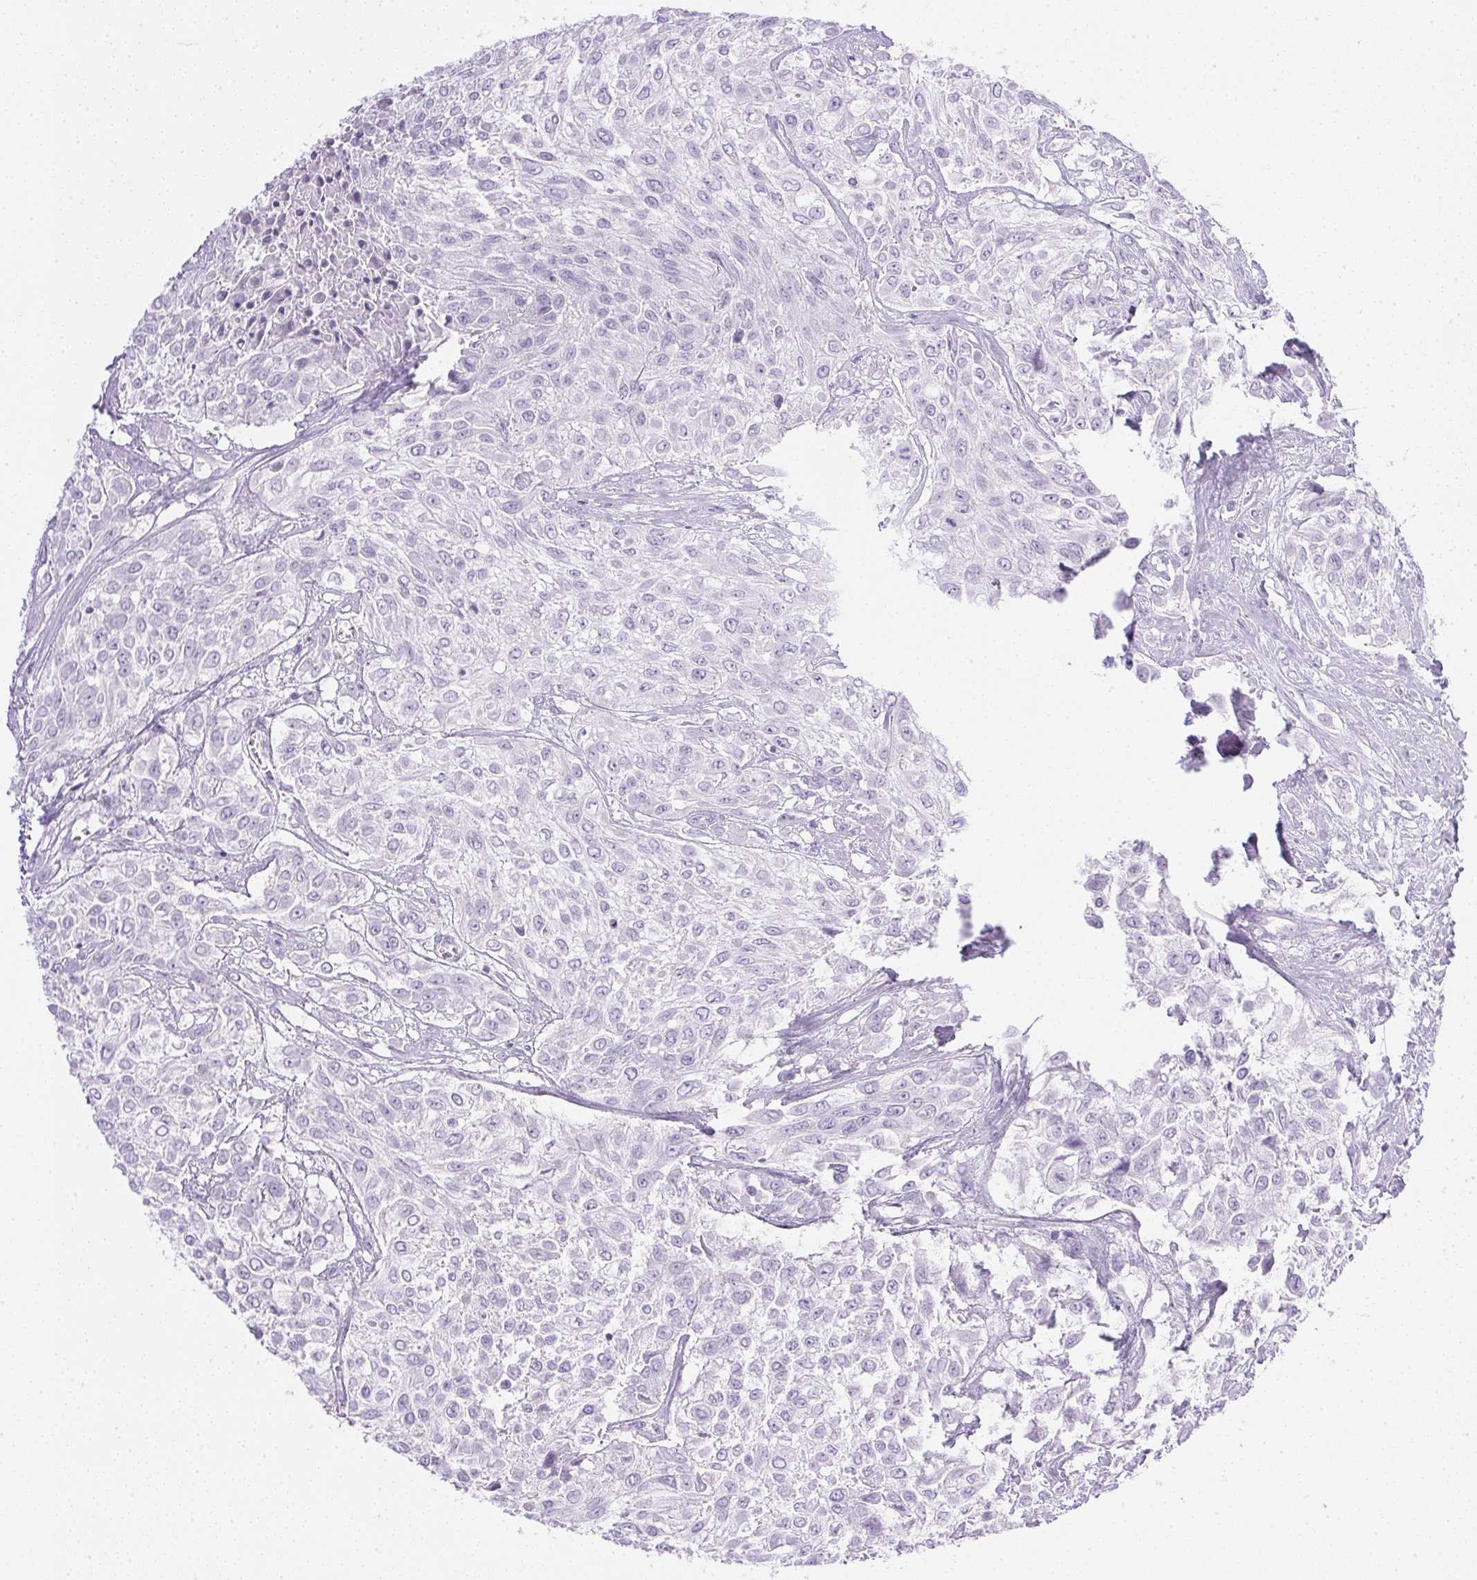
{"staining": {"intensity": "negative", "quantity": "none", "location": "none"}, "tissue": "urothelial cancer", "cell_type": "Tumor cells", "image_type": "cancer", "snomed": [{"axis": "morphology", "description": "Urothelial carcinoma, High grade"}, {"axis": "topography", "description": "Urinary bladder"}], "caption": "This is a histopathology image of immunohistochemistry (IHC) staining of urothelial carcinoma (high-grade), which shows no expression in tumor cells.", "gene": "CPB1", "patient": {"sex": "male", "age": 57}}